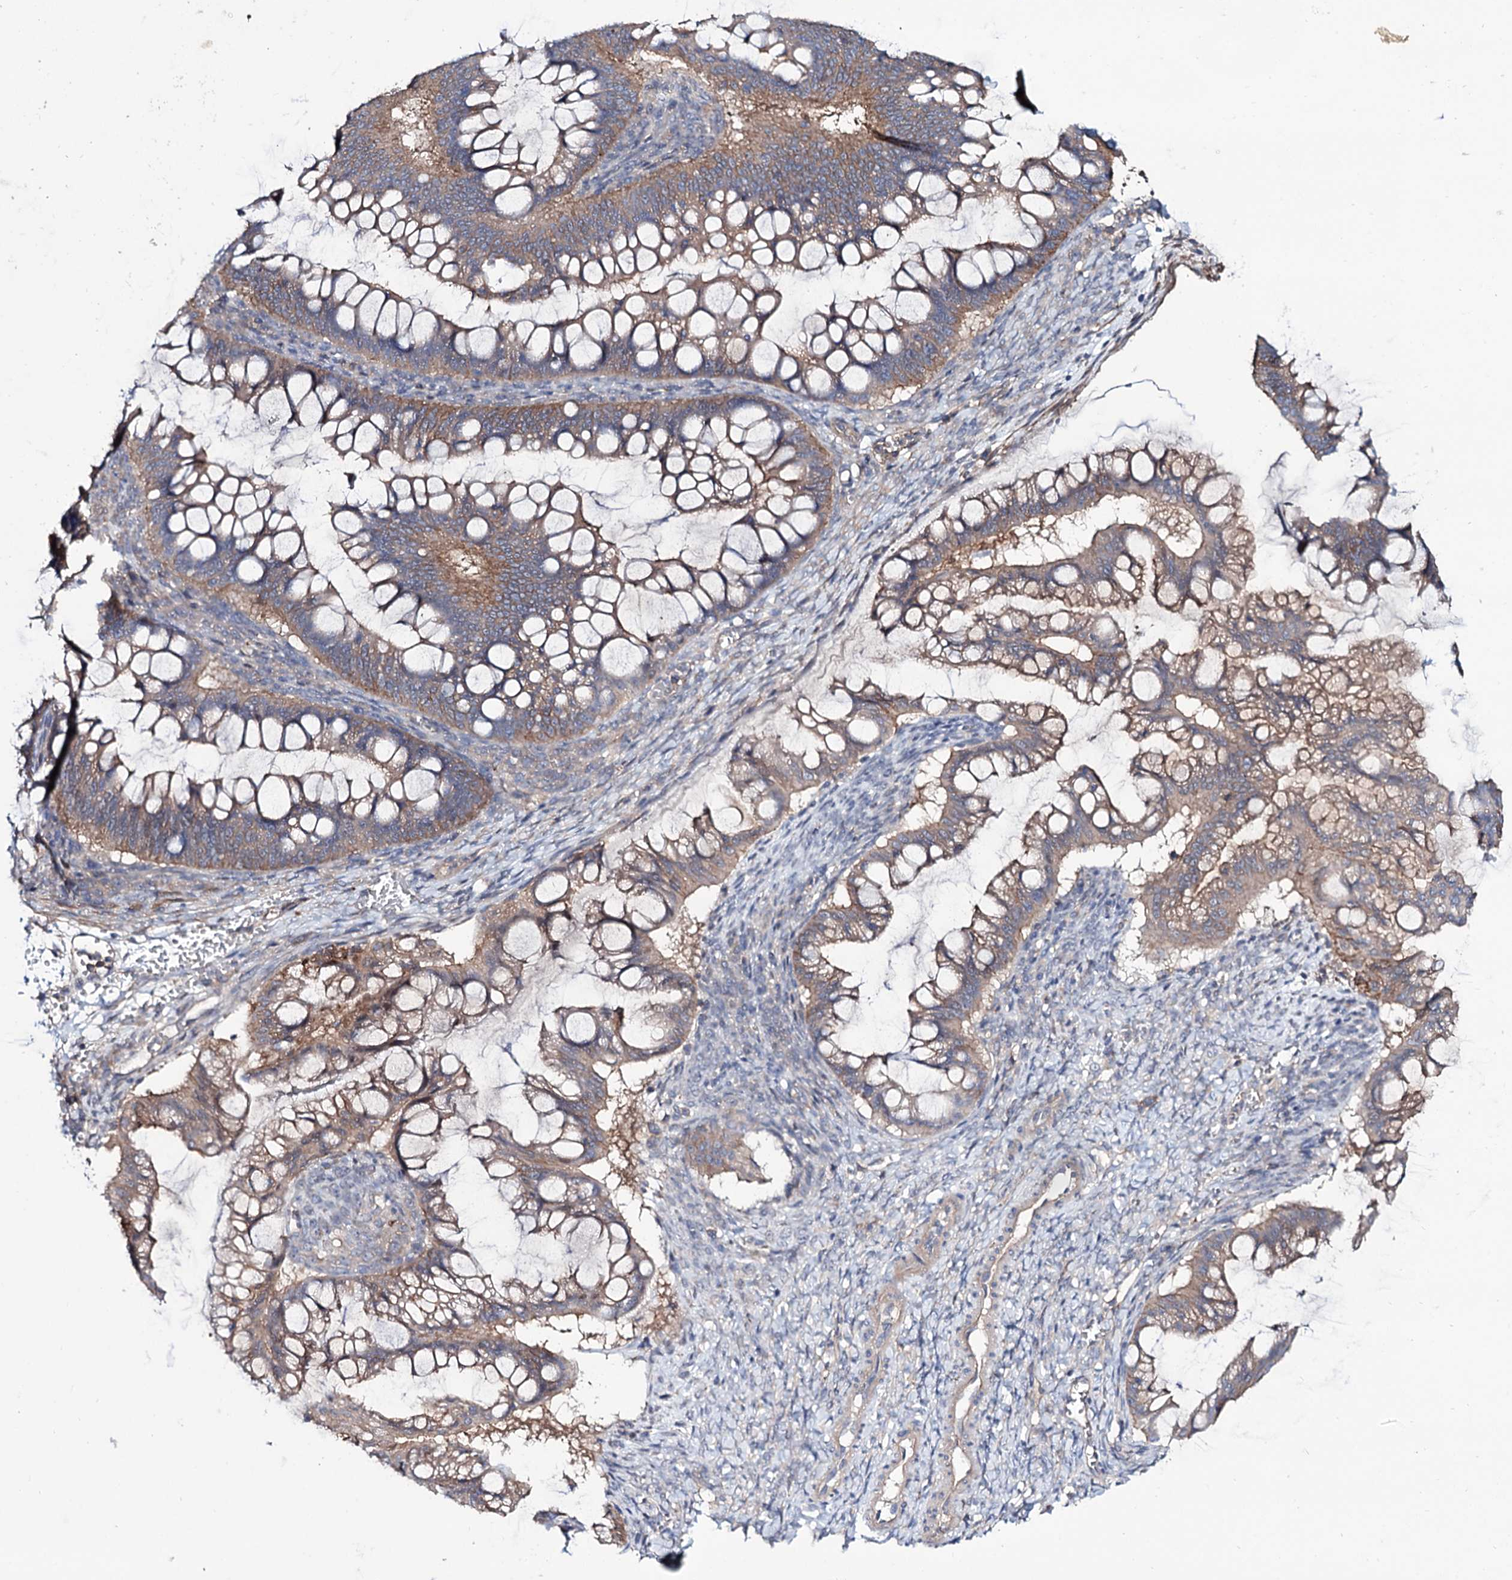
{"staining": {"intensity": "moderate", "quantity": ">75%", "location": "cytoplasmic/membranous"}, "tissue": "ovarian cancer", "cell_type": "Tumor cells", "image_type": "cancer", "snomed": [{"axis": "morphology", "description": "Cystadenocarcinoma, mucinous, NOS"}, {"axis": "topography", "description": "Ovary"}], "caption": "Tumor cells reveal medium levels of moderate cytoplasmic/membranous positivity in approximately >75% of cells in ovarian cancer (mucinous cystadenocarcinoma). The protein of interest is shown in brown color, while the nuclei are stained blue.", "gene": "SEC24A", "patient": {"sex": "female", "age": 73}}